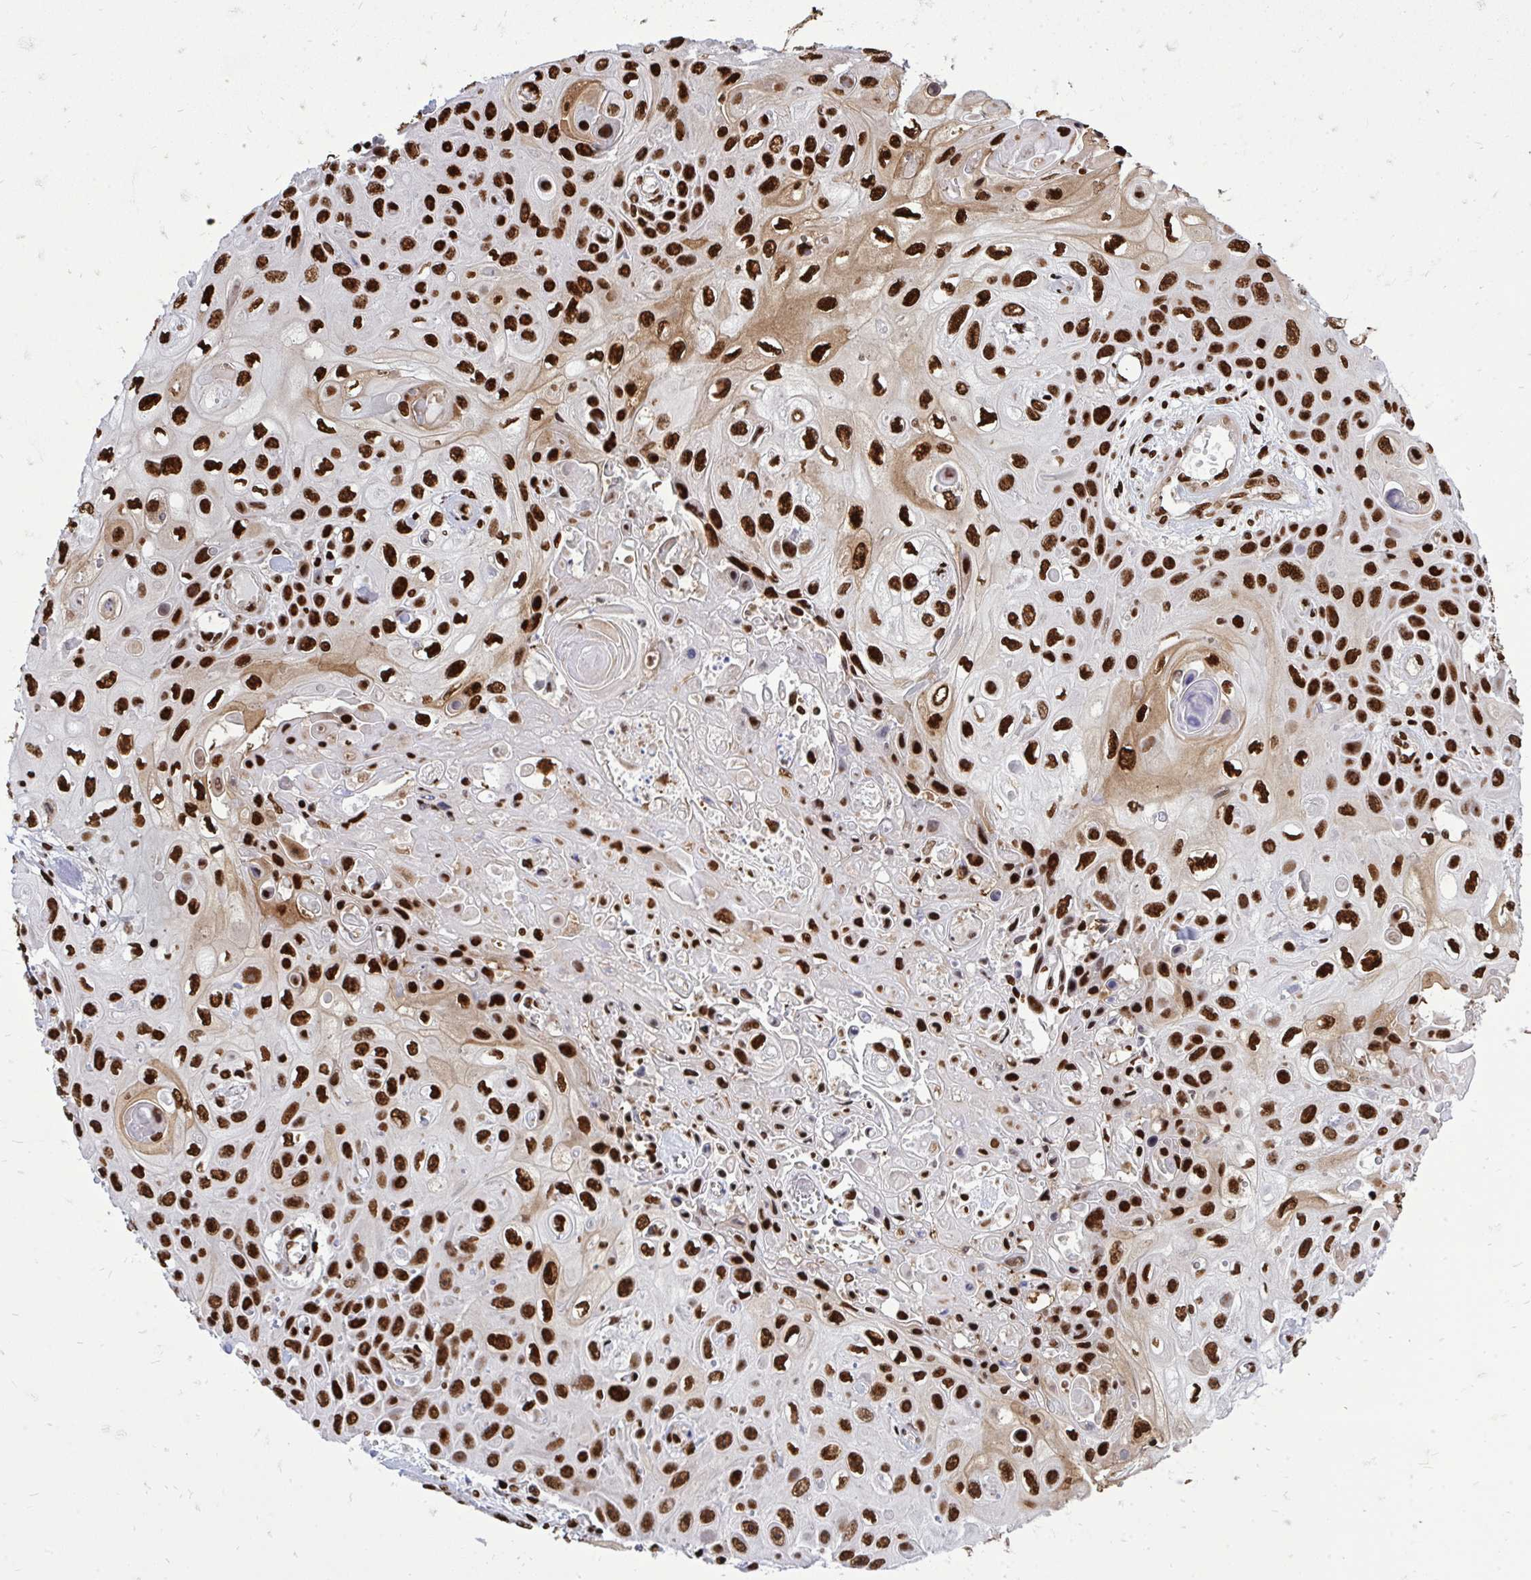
{"staining": {"intensity": "strong", "quantity": ">75%", "location": "nuclear"}, "tissue": "skin cancer", "cell_type": "Tumor cells", "image_type": "cancer", "snomed": [{"axis": "morphology", "description": "Squamous cell carcinoma, NOS"}, {"axis": "topography", "description": "Skin"}], "caption": "Immunohistochemical staining of squamous cell carcinoma (skin) reveals strong nuclear protein expression in about >75% of tumor cells.", "gene": "TBL1Y", "patient": {"sex": "male", "age": 82}}